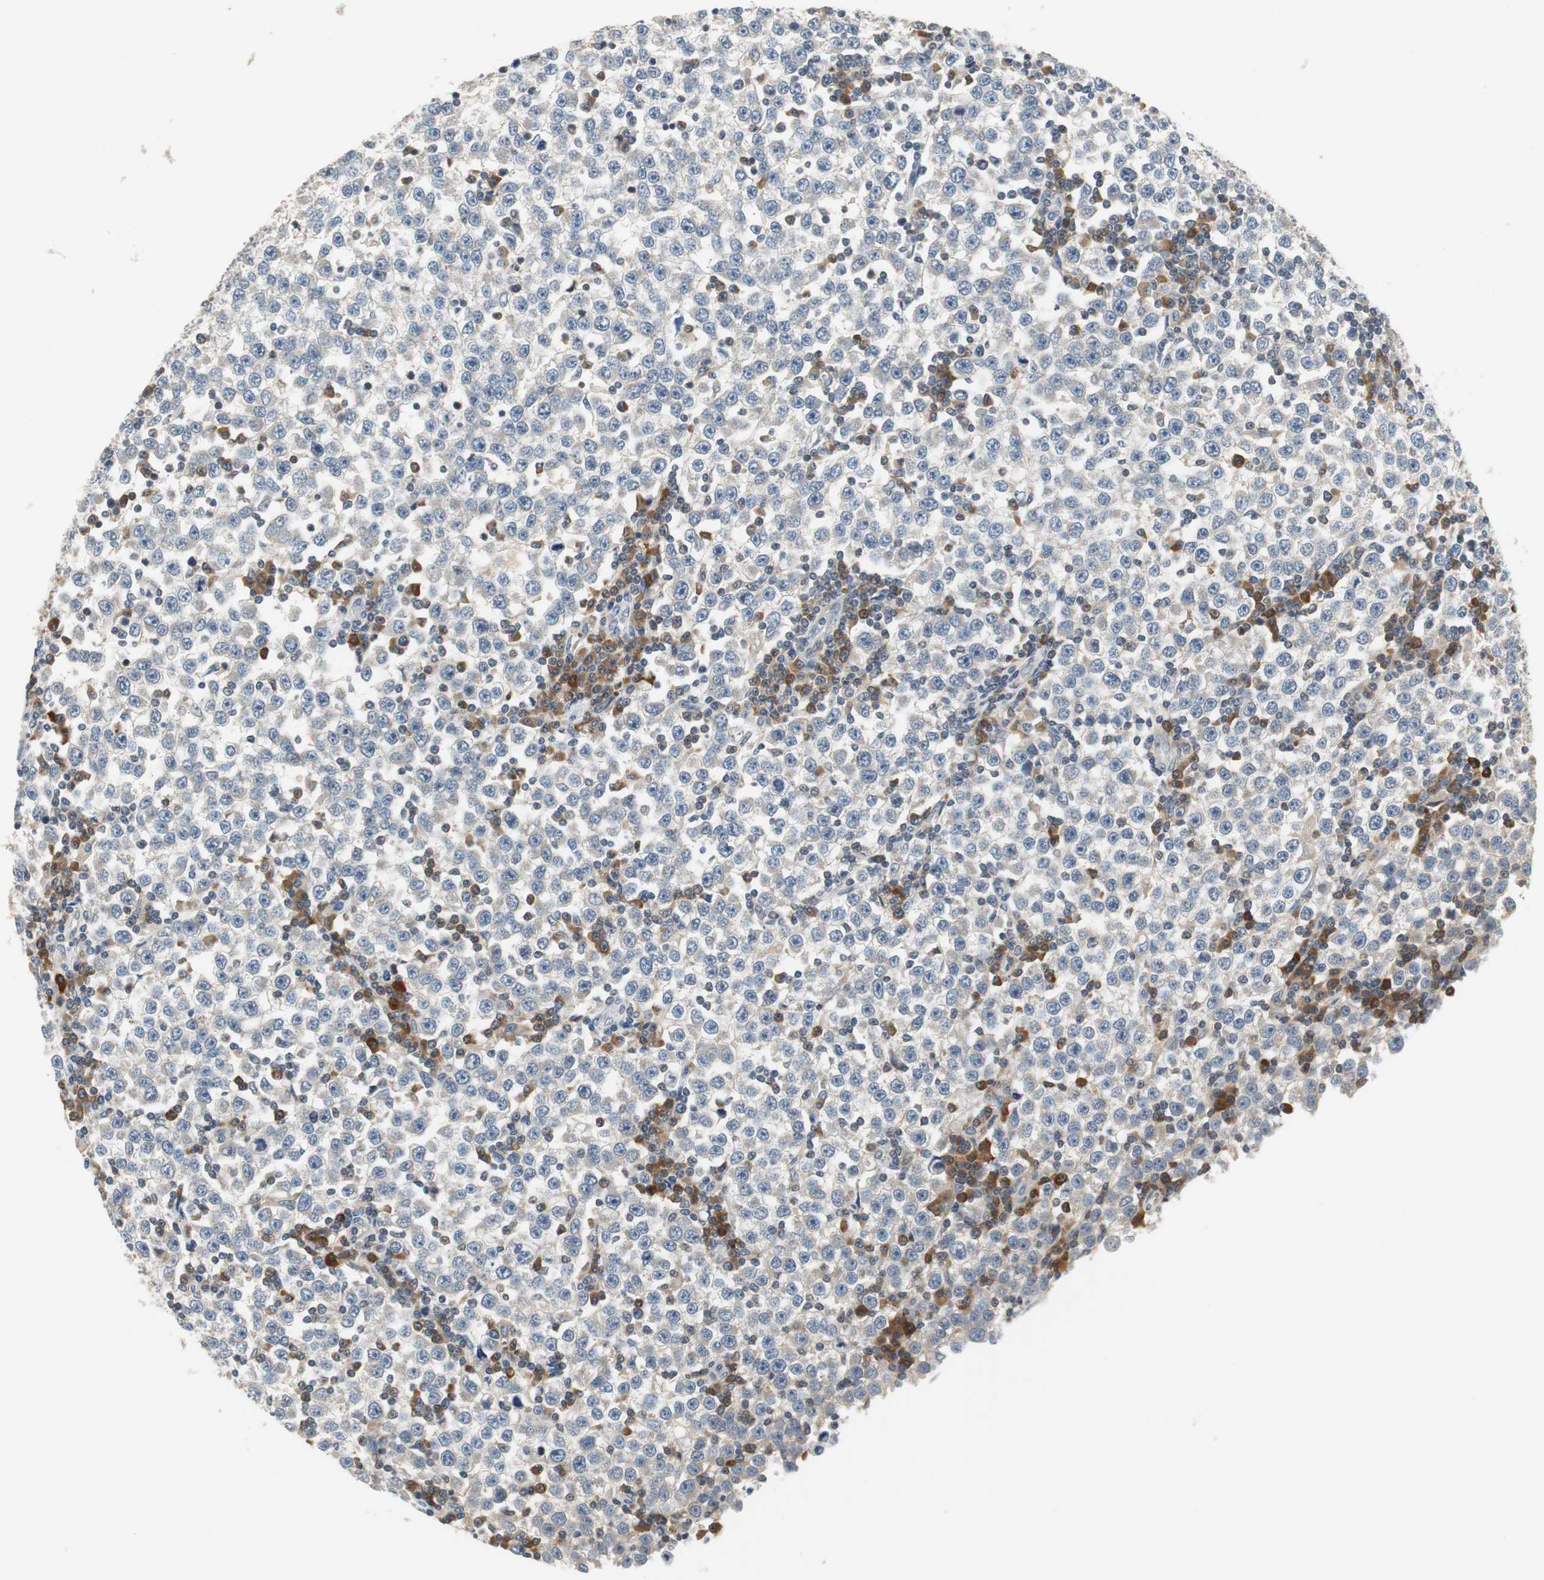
{"staining": {"intensity": "negative", "quantity": "none", "location": "none"}, "tissue": "testis cancer", "cell_type": "Tumor cells", "image_type": "cancer", "snomed": [{"axis": "morphology", "description": "Seminoma, NOS"}, {"axis": "topography", "description": "Testis"}], "caption": "IHC image of seminoma (testis) stained for a protein (brown), which displays no expression in tumor cells.", "gene": "GLCCI1", "patient": {"sex": "male", "age": 65}}